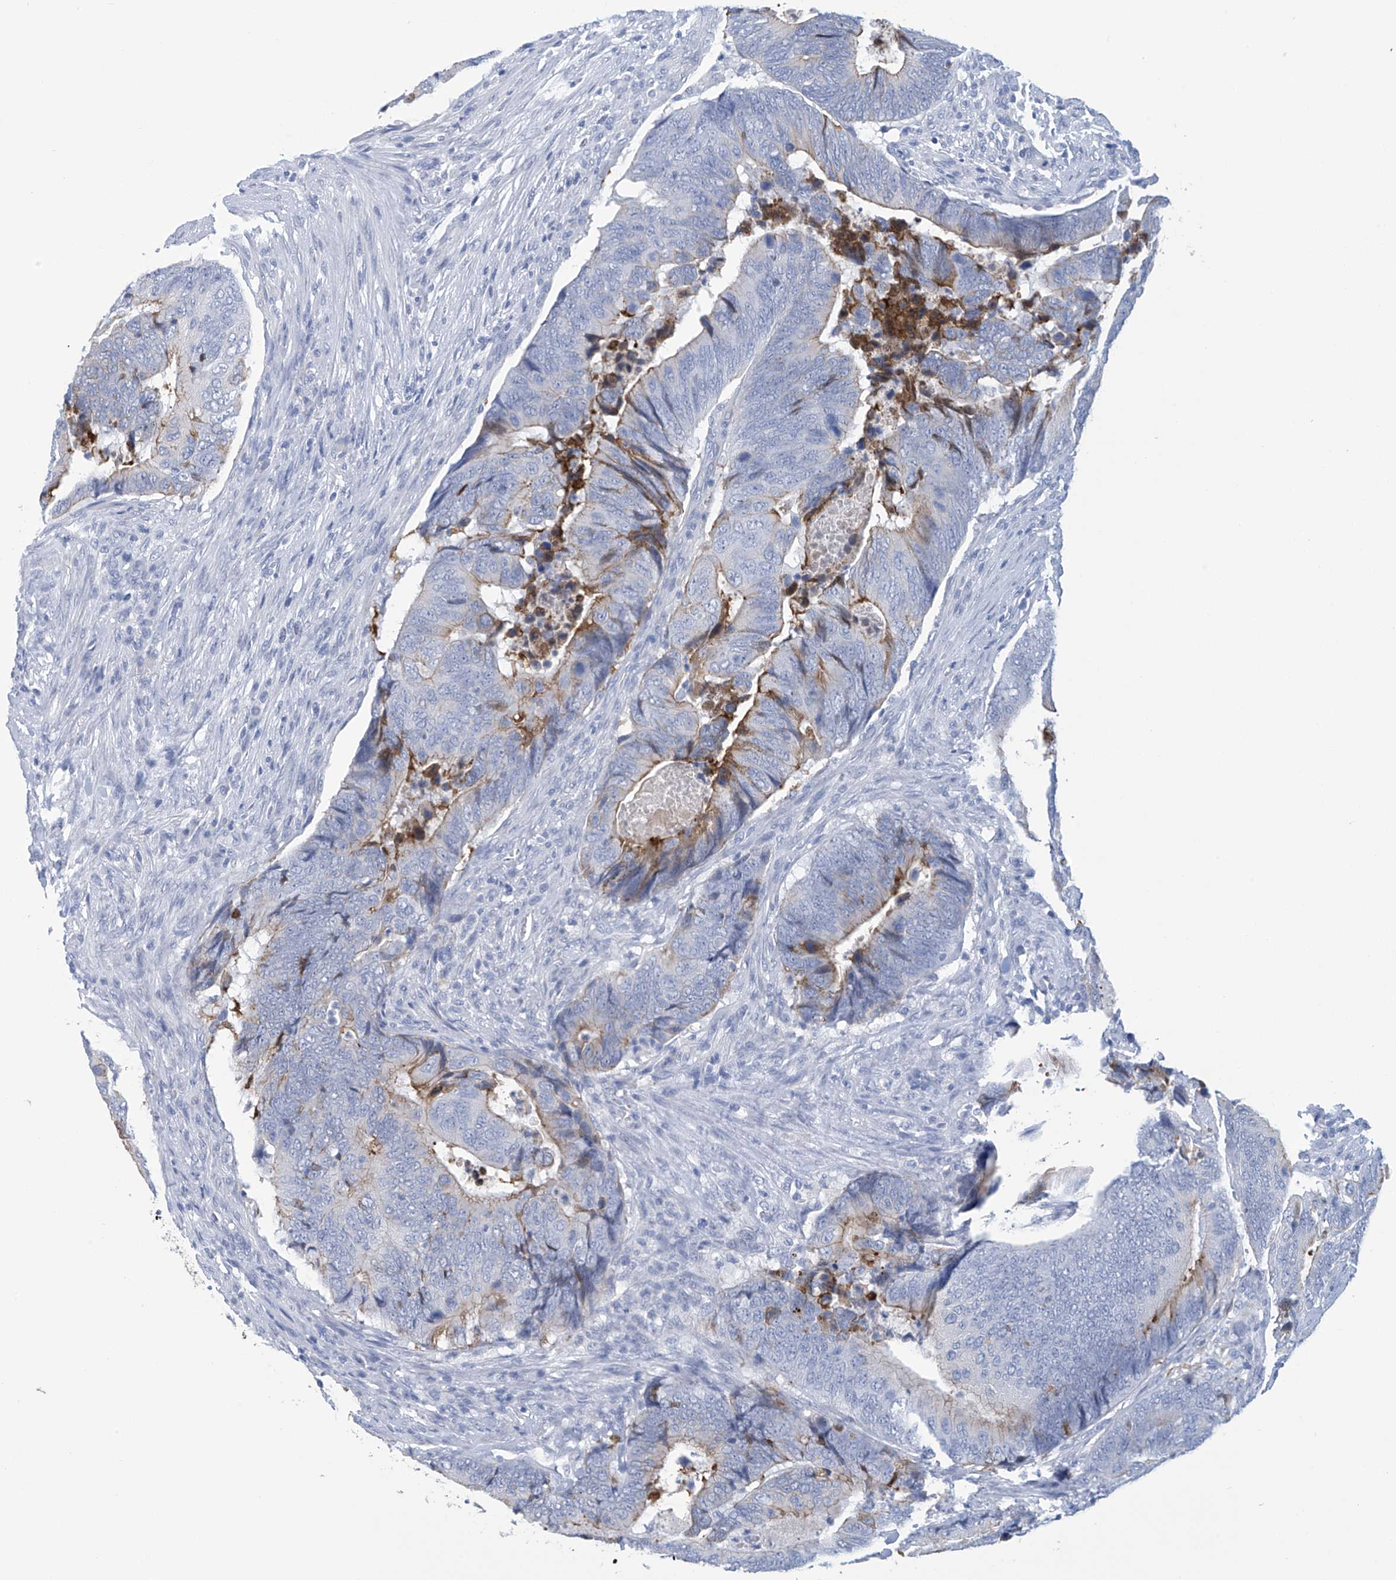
{"staining": {"intensity": "moderate", "quantity": "<25%", "location": "cytoplasmic/membranous"}, "tissue": "colorectal cancer", "cell_type": "Tumor cells", "image_type": "cancer", "snomed": [{"axis": "morphology", "description": "Normal tissue, NOS"}, {"axis": "morphology", "description": "Adenocarcinoma, NOS"}, {"axis": "topography", "description": "Colon"}], "caption": "DAB (3,3'-diaminobenzidine) immunohistochemical staining of human colorectal adenocarcinoma displays moderate cytoplasmic/membranous protein positivity in approximately <25% of tumor cells.", "gene": "DSP", "patient": {"sex": "male", "age": 56}}